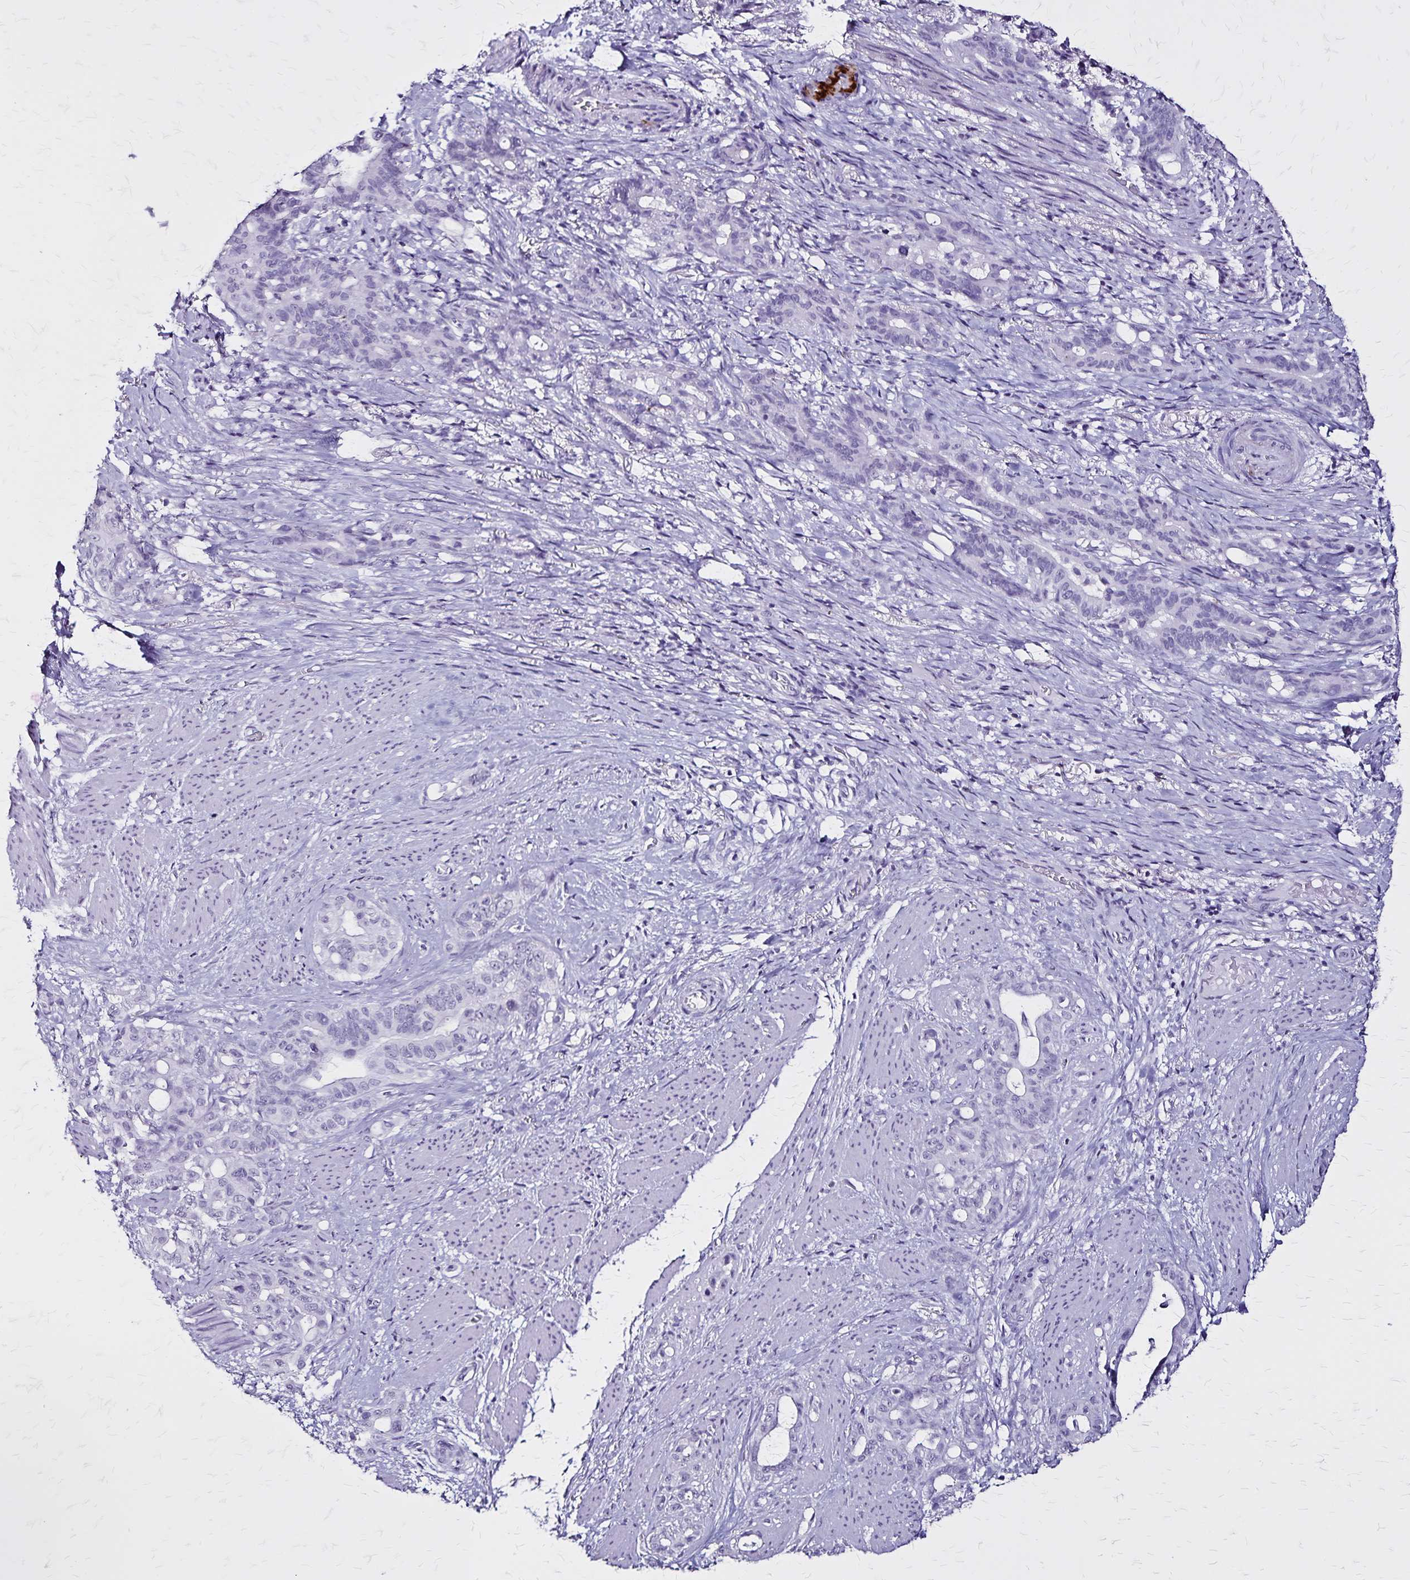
{"staining": {"intensity": "negative", "quantity": "none", "location": "none"}, "tissue": "stomach cancer", "cell_type": "Tumor cells", "image_type": "cancer", "snomed": [{"axis": "morphology", "description": "Normal tissue, NOS"}, {"axis": "morphology", "description": "Adenocarcinoma, NOS"}, {"axis": "topography", "description": "Esophagus"}, {"axis": "topography", "description": "Stomach, upper"}], "caption": "DAB (3,3'-diaminobenzidine) immunohistochemical staining of stomach adenocarcinoma exhibits no significant positivity in tumor cells.", "gene": "KRT2", "patient": {"sex": "male", "age": 62}}